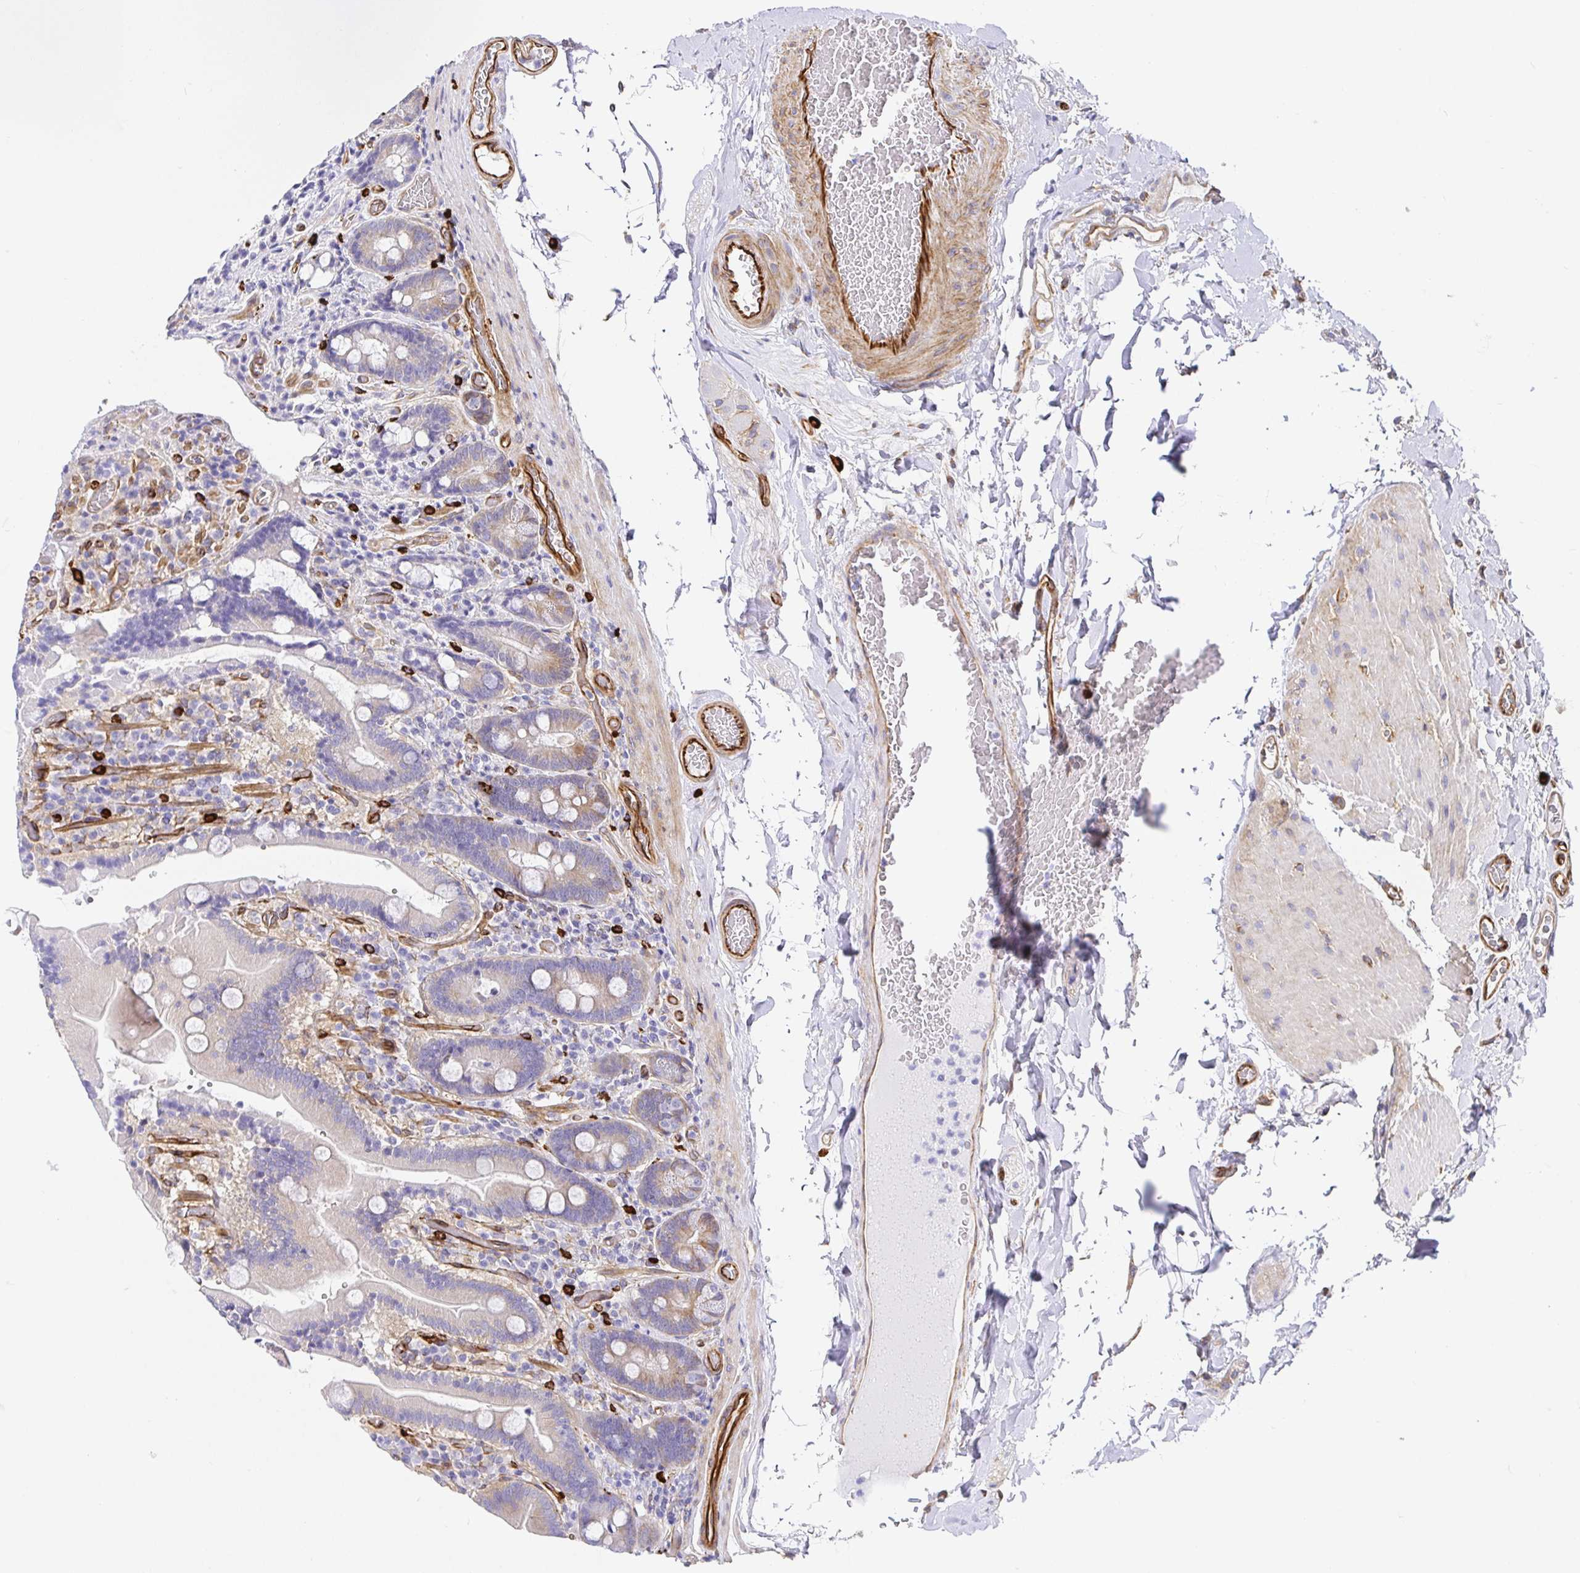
{"staining": {"intensity": "moderate", "quantity": "<25%", "location": "cytoplasmic/membranous"}, "tissue": "duodenum", "cell_type": "Glandular cells", "image_type": "normal", "snomed": [{"axis": "morphology", "description": "Normal tissue, NOS"}, {"axis": "topography", "description": "Duodenum"}], "caption": "This histopathology image exhibits benign duodenum stained with IHC to label a protein in brown. The cytoplasmic/membranous of glandular cells show moderate positivity for the protein. Nuclei are counter-stained blue.", "gene": "DOCK1", "patient": {"sex": "female", "age": 62}}